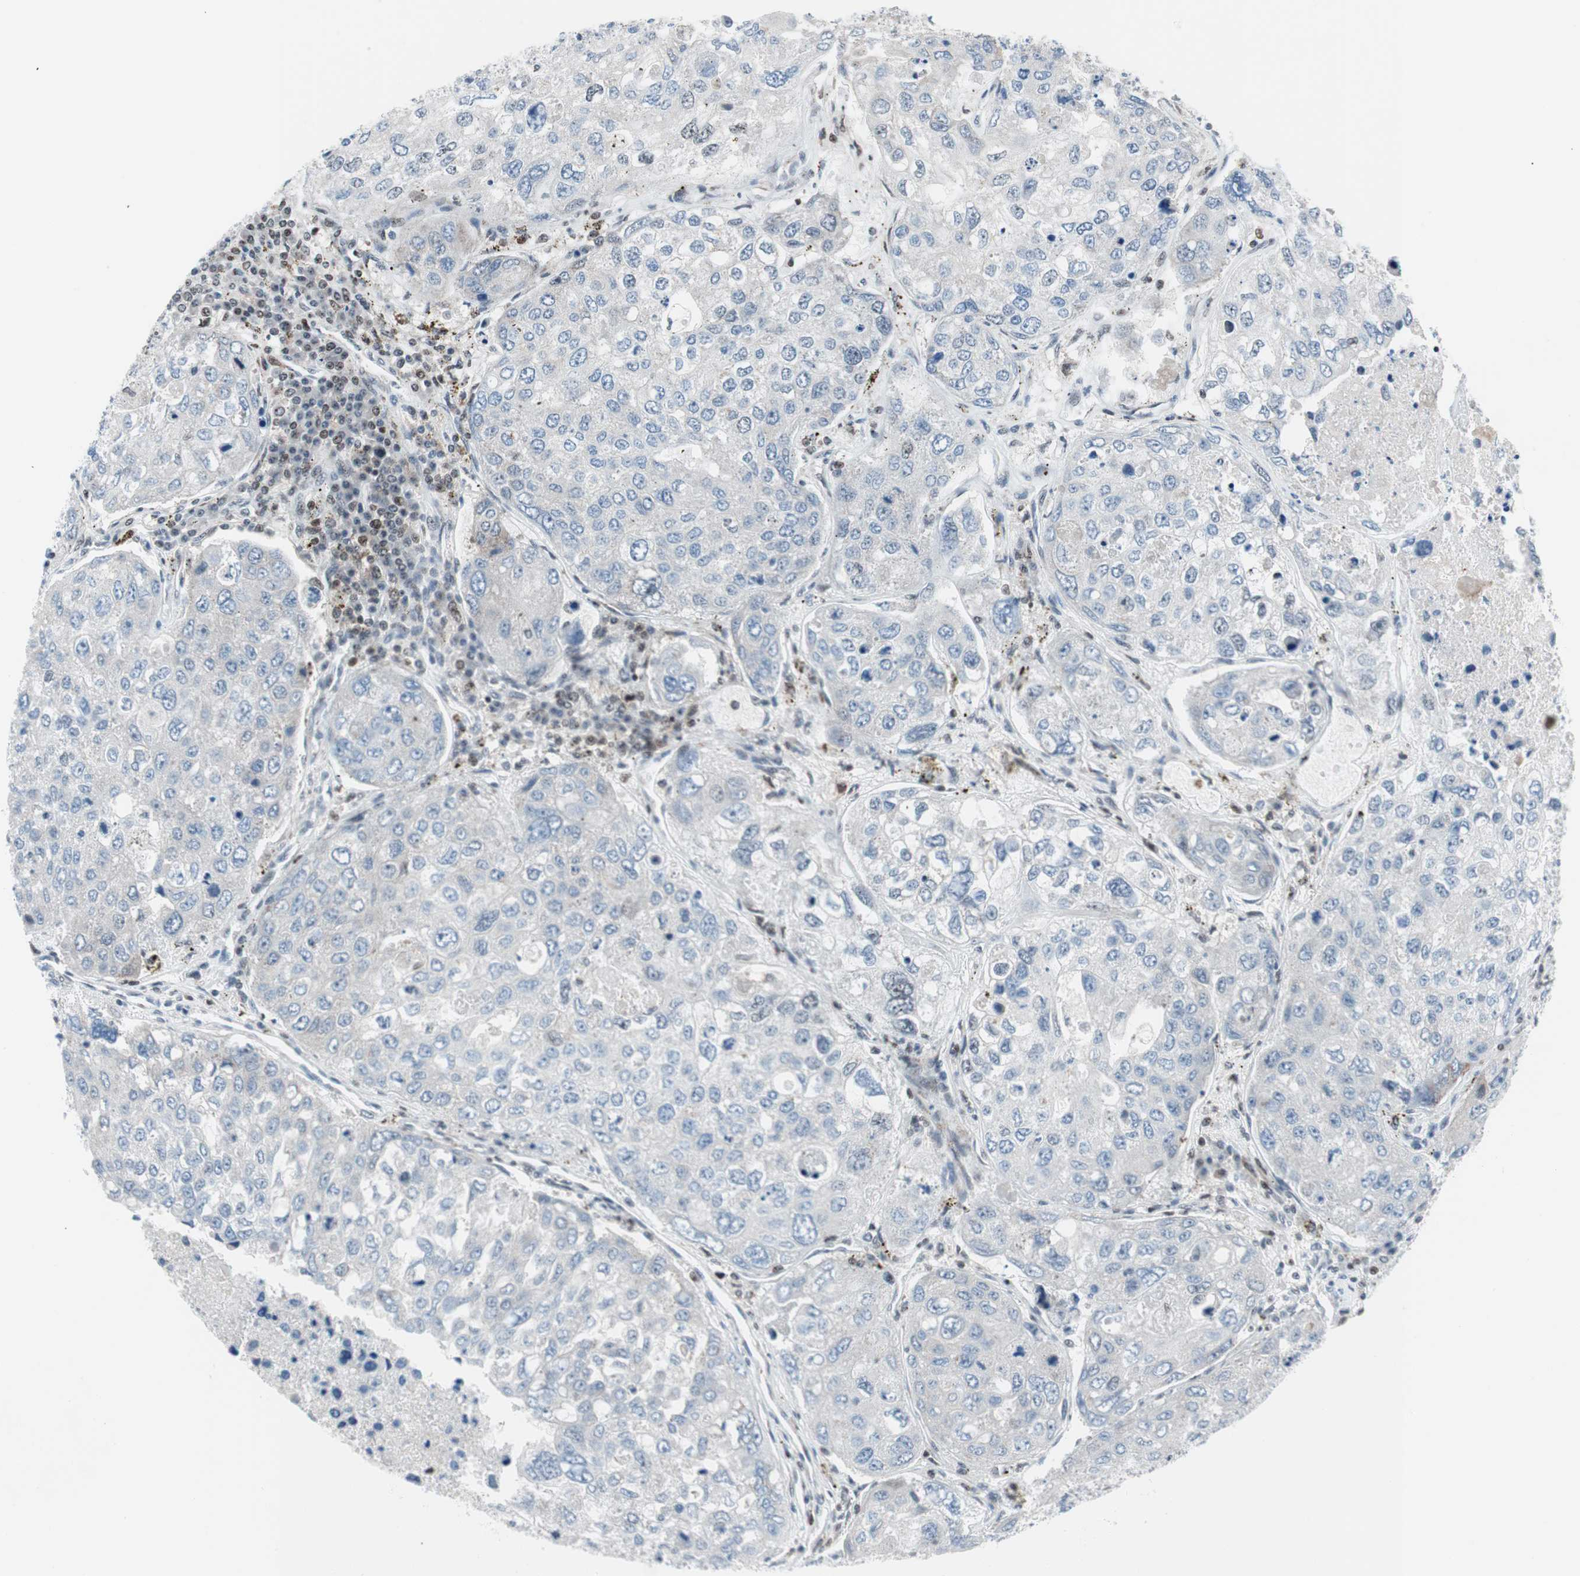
{"staining": {"intensity": "negative", "quantity": "none", "location": "none"}, "tissue": "urothelial cancer", "cell_type": "Tumor cells", "image_type": "cancer", "snomed": [{"axis": "morphology", "description": "Urothelial carcinoma, High grade"}, {"axis": "topography", "description": "Lymph node"}, {"axis": "topography", "description": "Urinary bladder"}], "caption": "Immunohistochemistry (IHC) histopathology image of neoplastic tissue: urothelial cancer stained with DAB displays no significant protein expression in tumor cells.", "gene": "RGS10", "patient": {"sex": "male", "age": 51}}